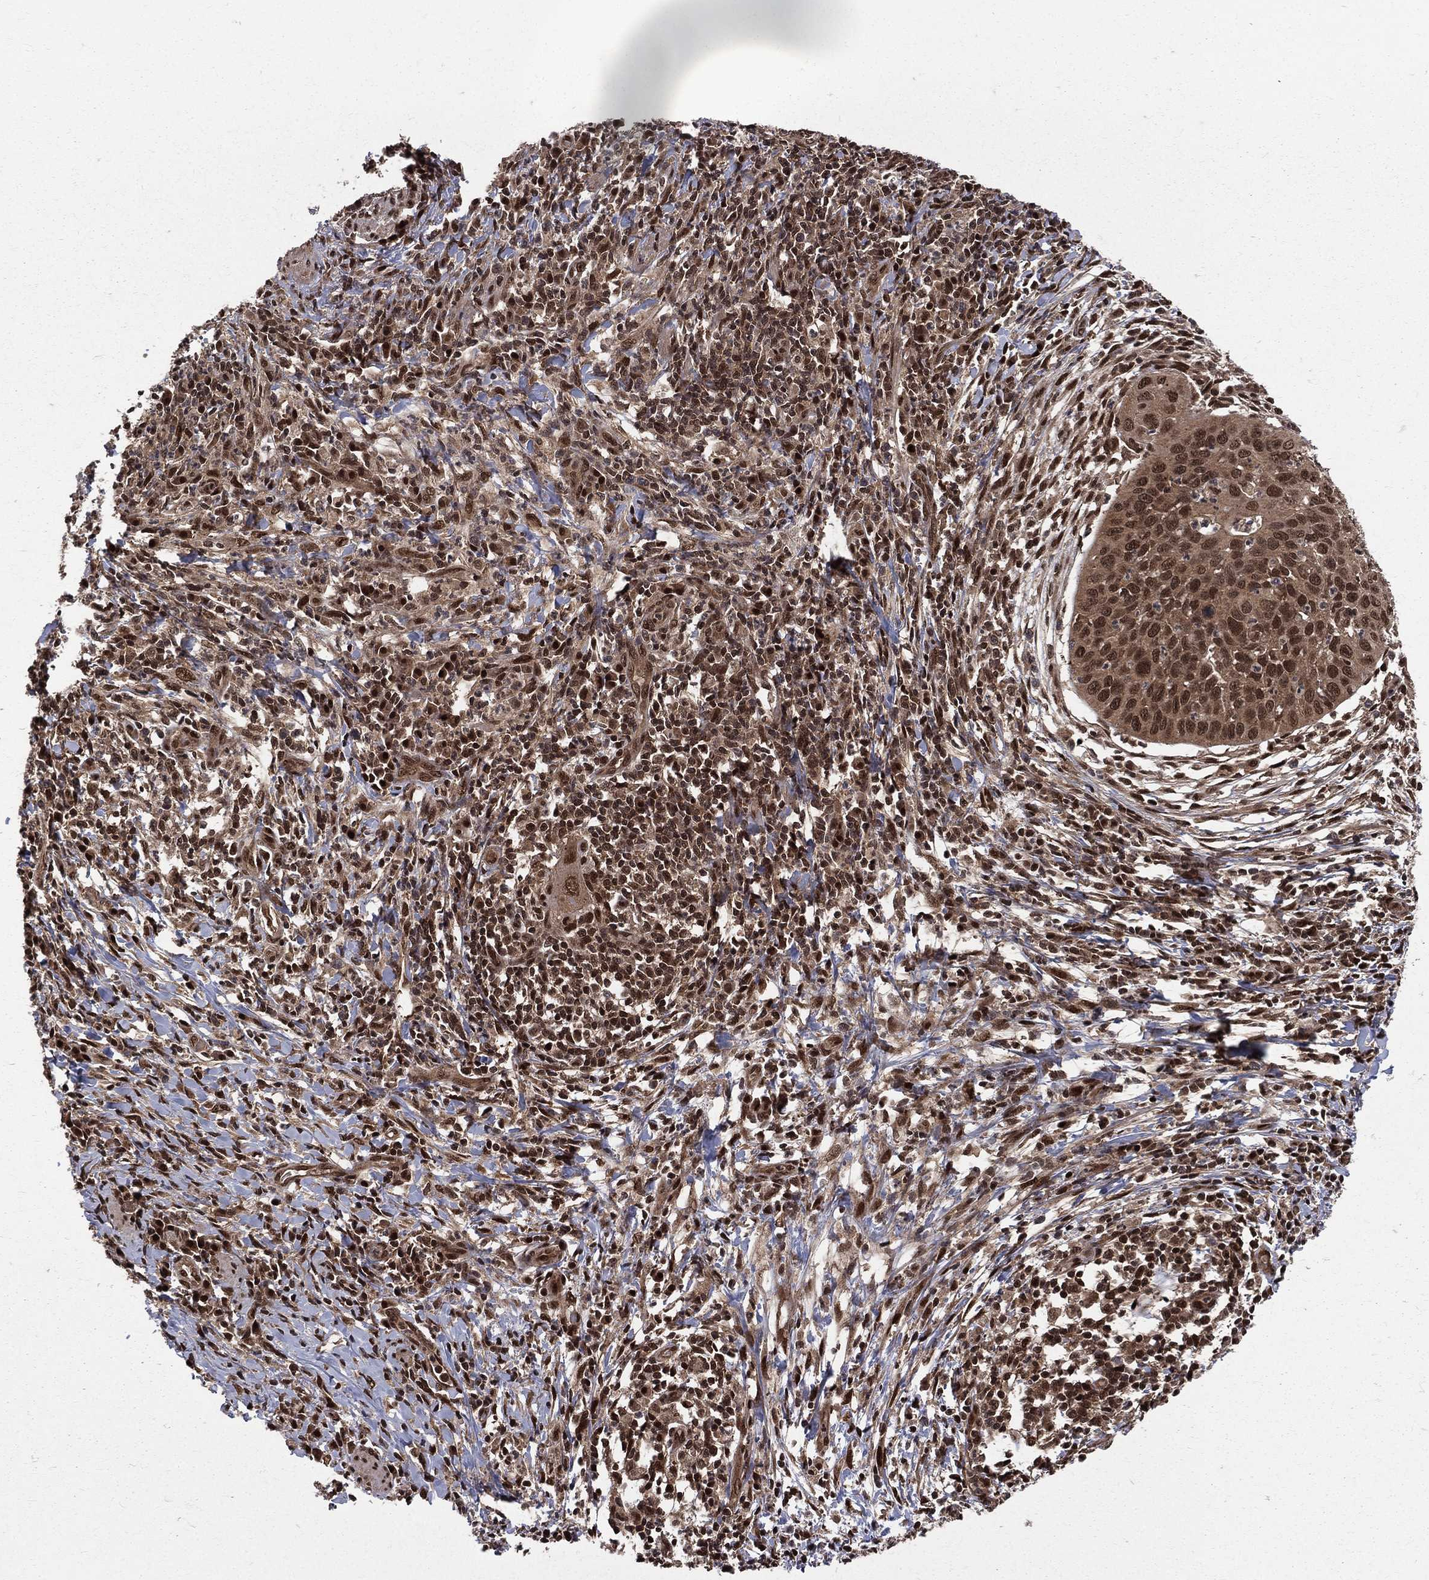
{"staining": {"intensity": "moderate", "quantity": ">75%", "location": "cytoplasmic/membranous,nuclear"}, "tissue": "cervical cancer", "cell_type": "Tumor cells", "image_type": "cancer", "snomed": [{"axis": "morphology", "description": "Squamous cell carcinoma, NOS"}, {"axis": "topography", "description": "Cervix"}], "caption": "The micrograph exhibits a brown stain indicating the presence of a protein in the cytoplasmic/membranous and nuclear of tumor cells in squamous cell carcinoma (cervical).", "gene": "COPS4", "patient": {"sex": "female", "age": 26}}